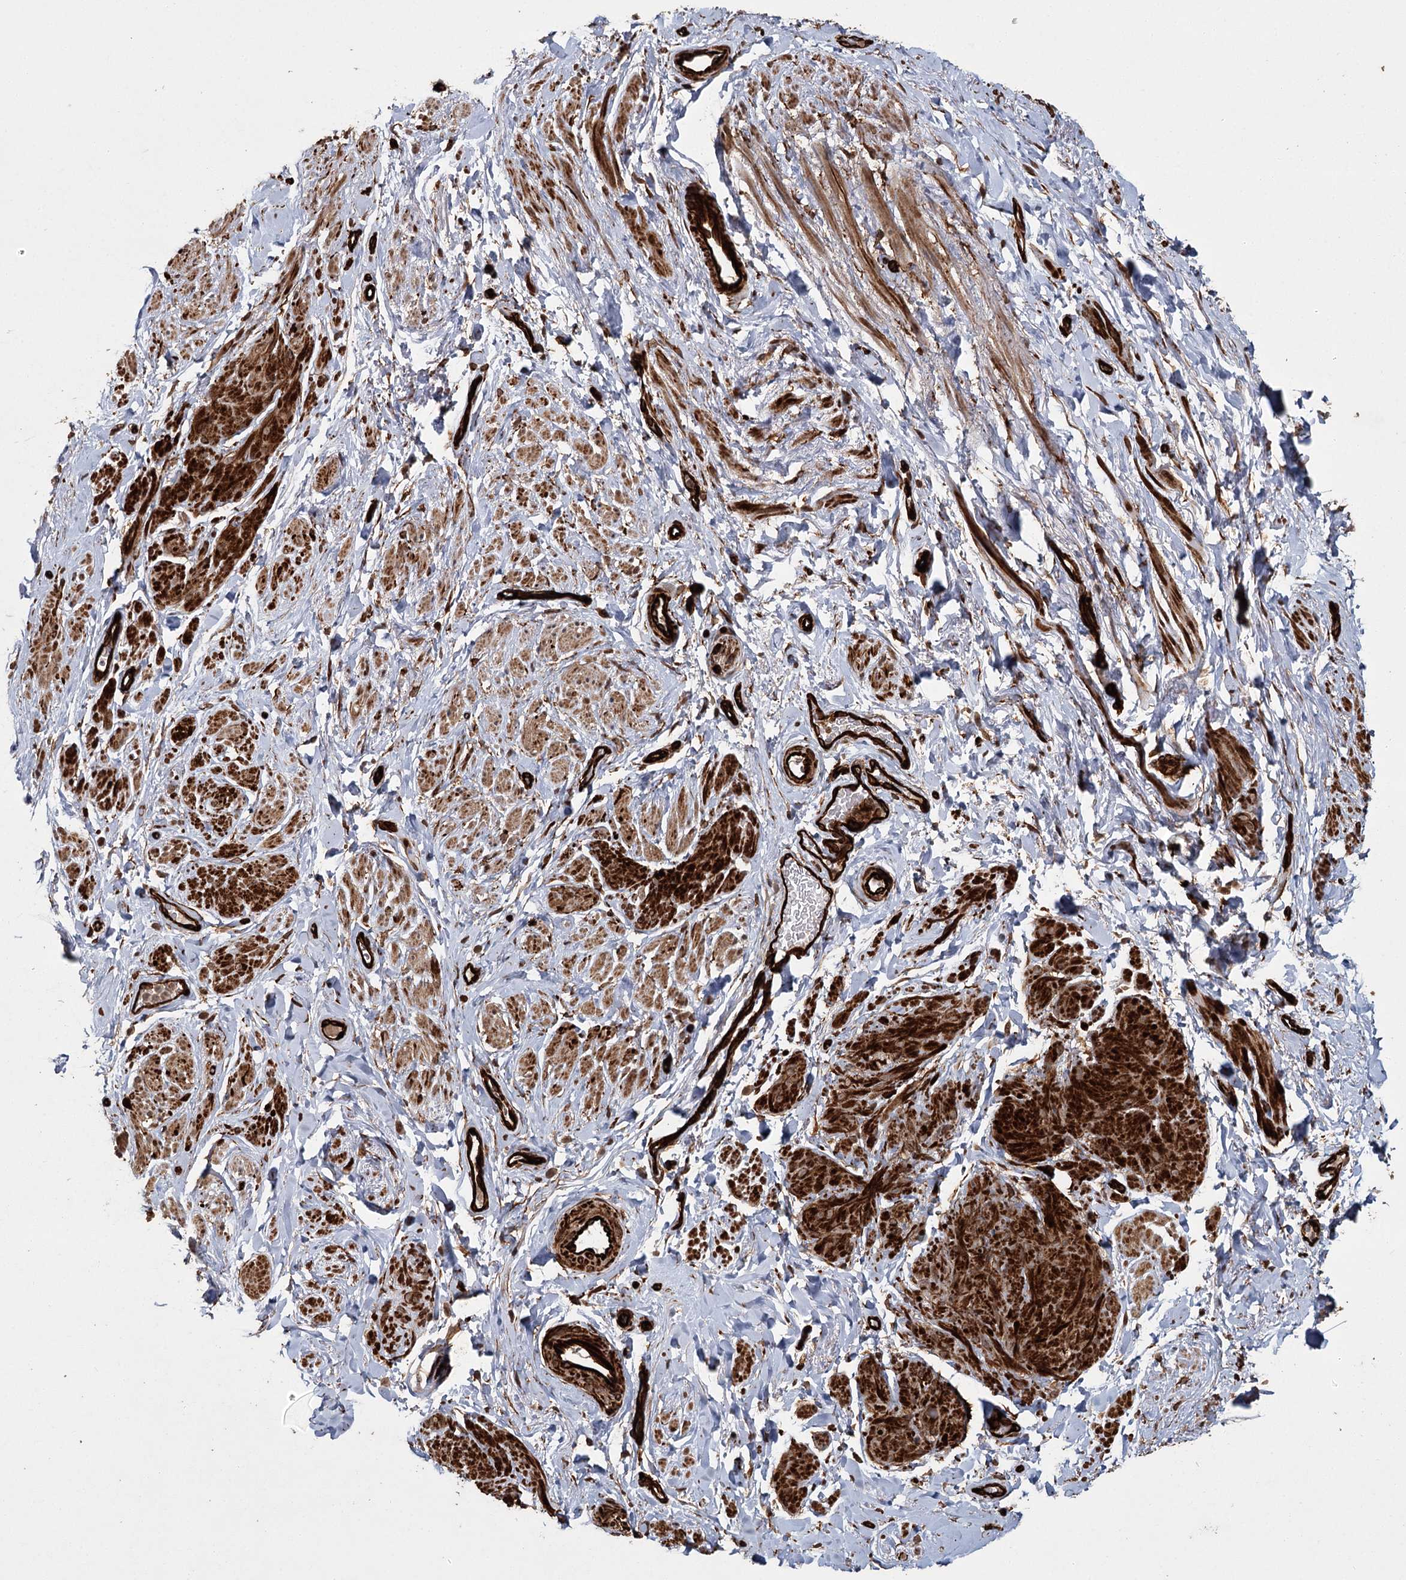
{"staining": {"intensity": "strong", "quantity": "25%-75%", "location": "cytoplasmic/membranous"}, "tissue": "smooth muscle", "cell_type": "Smooth muscle cells", "image_type": "normal", "snomed": [{"axis": "morphology", "description": "Normal tissue, NOS"}, {"axis": "topography", "description": "Smooth muscle"}, {"axis": "topography", "description": "Peripheral nerve tissue"}], "caption": "Immunohistochemistry (IHC) histopathology image of unremarkable smooth muscle stained for a protein (brown), which shows high levels of strong cytoplasmic/membranous staining in about 25%-75% of smooth muscle cells.", "gene": "RPAP3", "patient": {"sex": "male", "age": 69}}